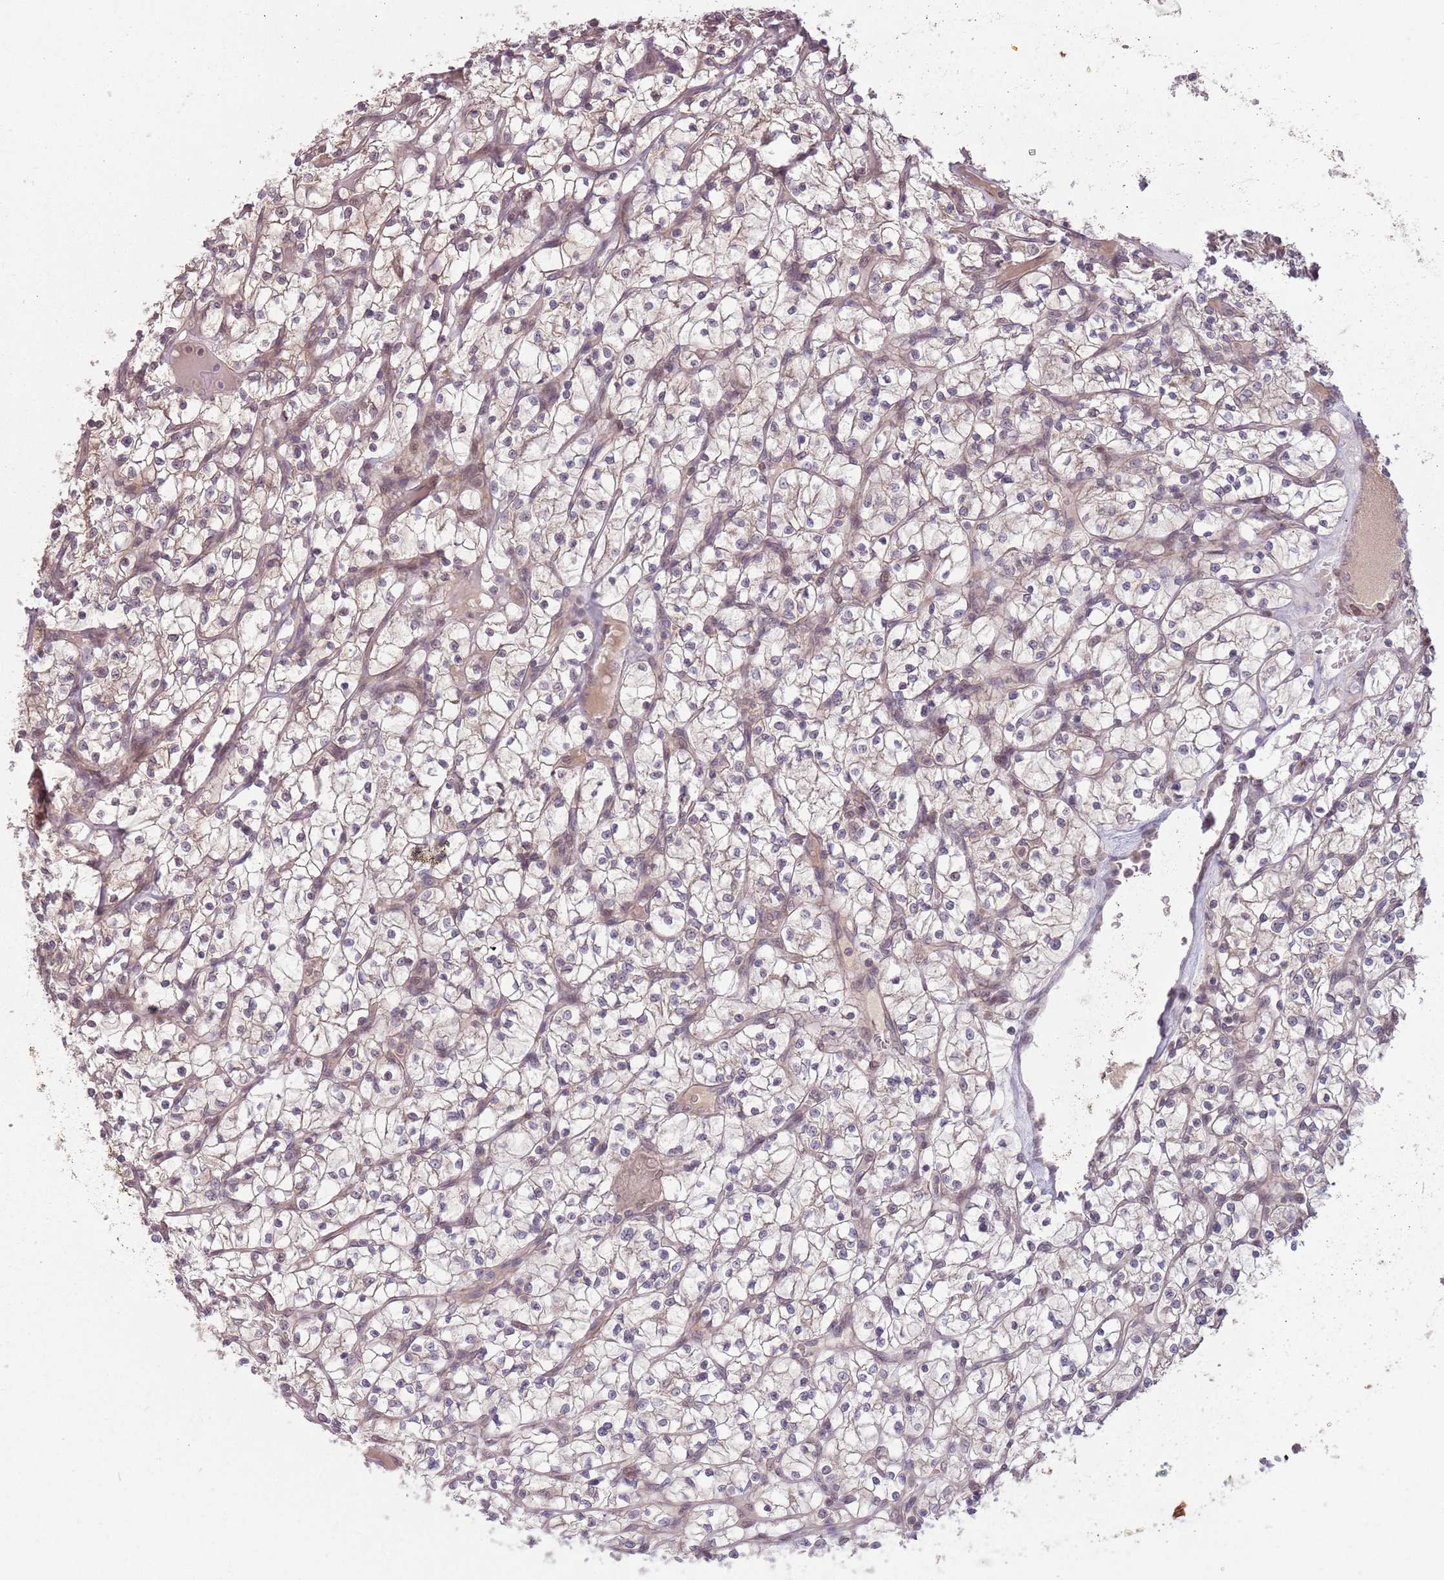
{"staining": {"intensity": "weak", "quantity": "<25%", "location": "cytoplasmic/membranous"}, "tissue": "renal cancer", "cell_type": "Tumor cells", "image_type": "cancer", "snomed": [{"axis": "morphology", "description": "Adenocarcinoma, NOS"}, {"axis": "topography", "description": "Kidney"}], "caption": "Immunohistochemistry (IHC) micrograph of human renal cancer (adenocarcinoma) stained for a protein (brown), which exhibits no staining in tumor cells.", "gene": "CCDC154", "patient": {"sex": "female", "age": 64}}